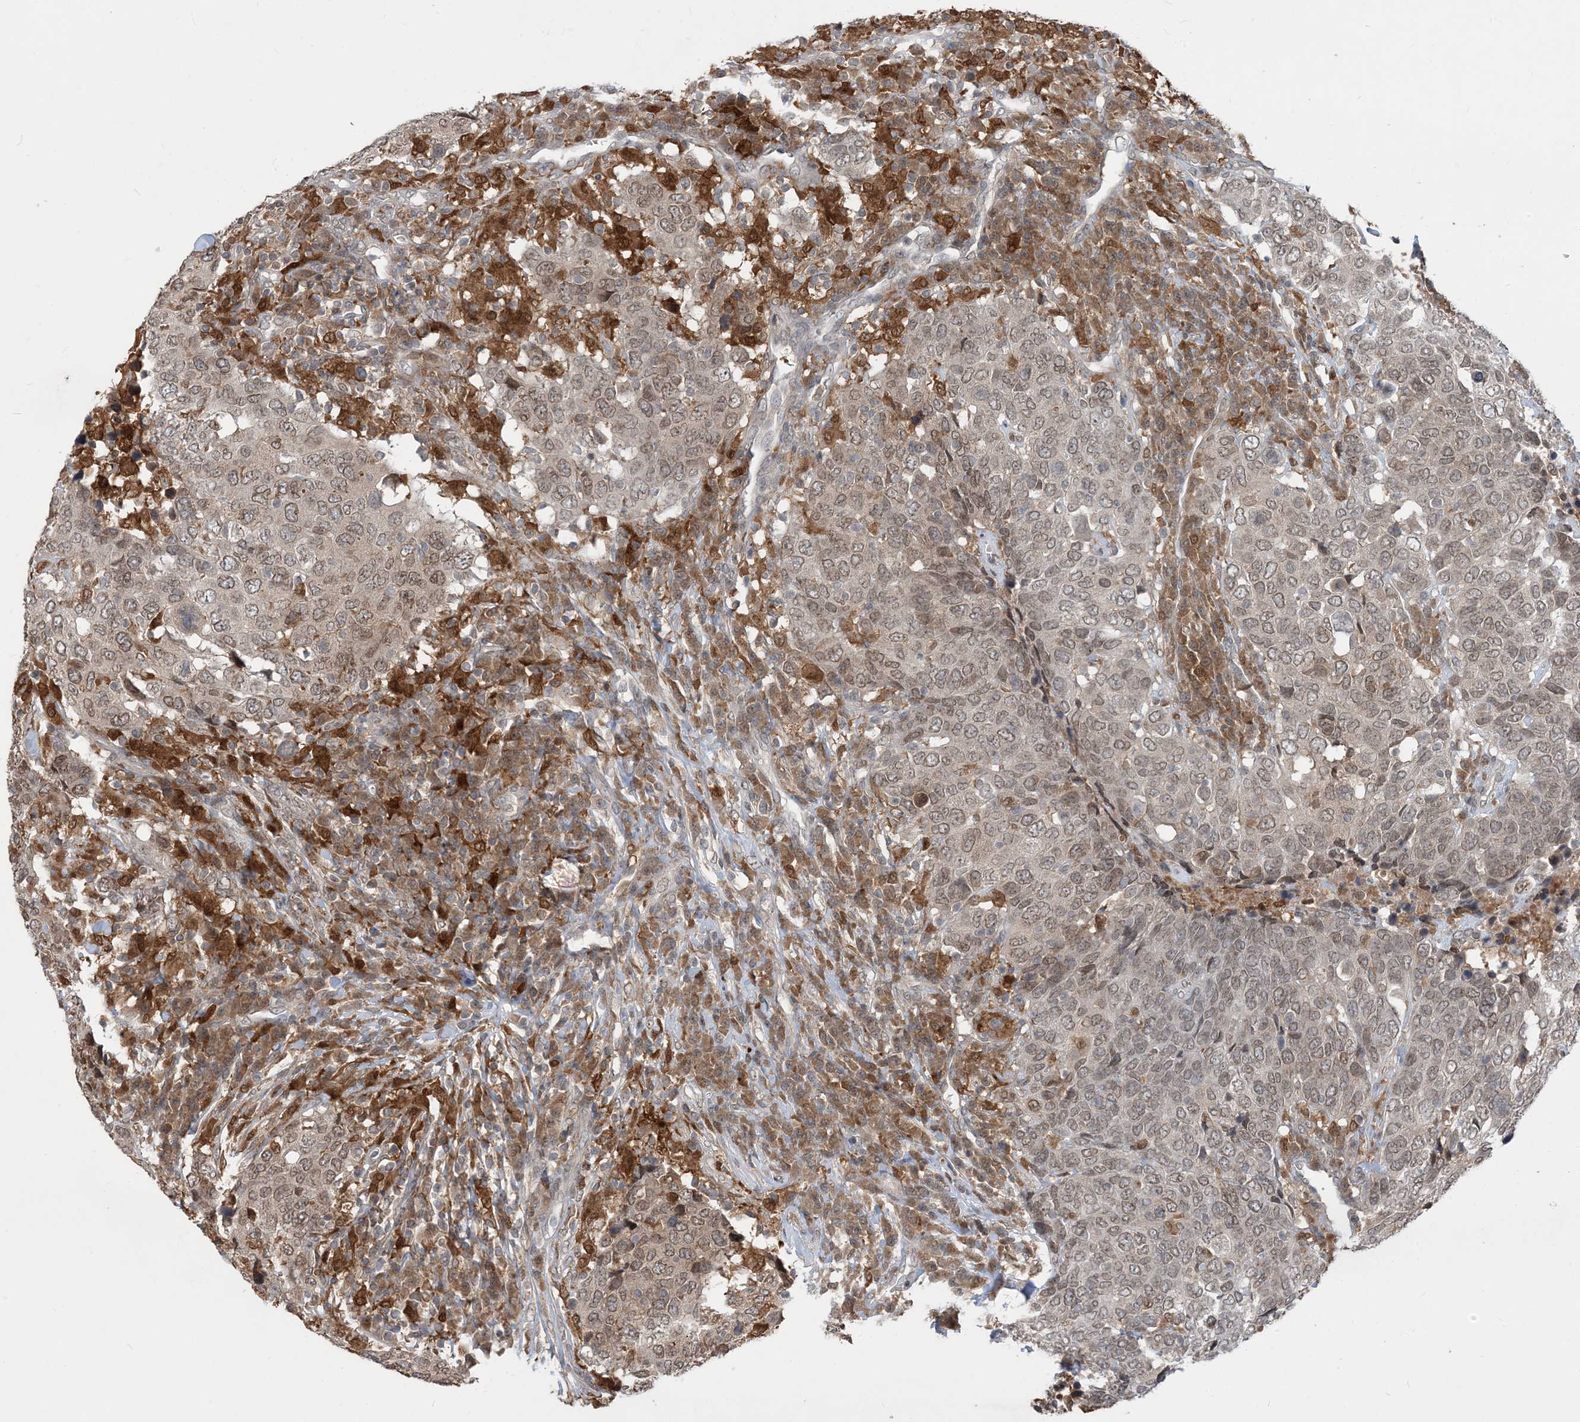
{"staining": {"intensity": "moderate", "quantity": ">75%", "location": "cytoplasmic/membranous,nuclear"}, "tissue": "head and neck cancer", "cell_type": "Tumor cells", "image_type": "cancer", "snomed": [{"axis": "morphology", "description": "Squamous cell carcinoma, NOS"}, {"axis": "topography", "description": "Head-Neck"}], "caption": "Immunohistochemistry micrograph of neoplastic tissue: human head and neck cancer (squamous cell carcinoma) stained using immunohistochemistry (IHC) shows medium levels of moderate protein expression localized specifically in the cytoplasmic/membranous and nuclear of tumor cells, appearing as a cytoplasmic/membranous and nuclear brown color.", "gene": "NAGK", "patient": {"sex": "male", "age": 66}}